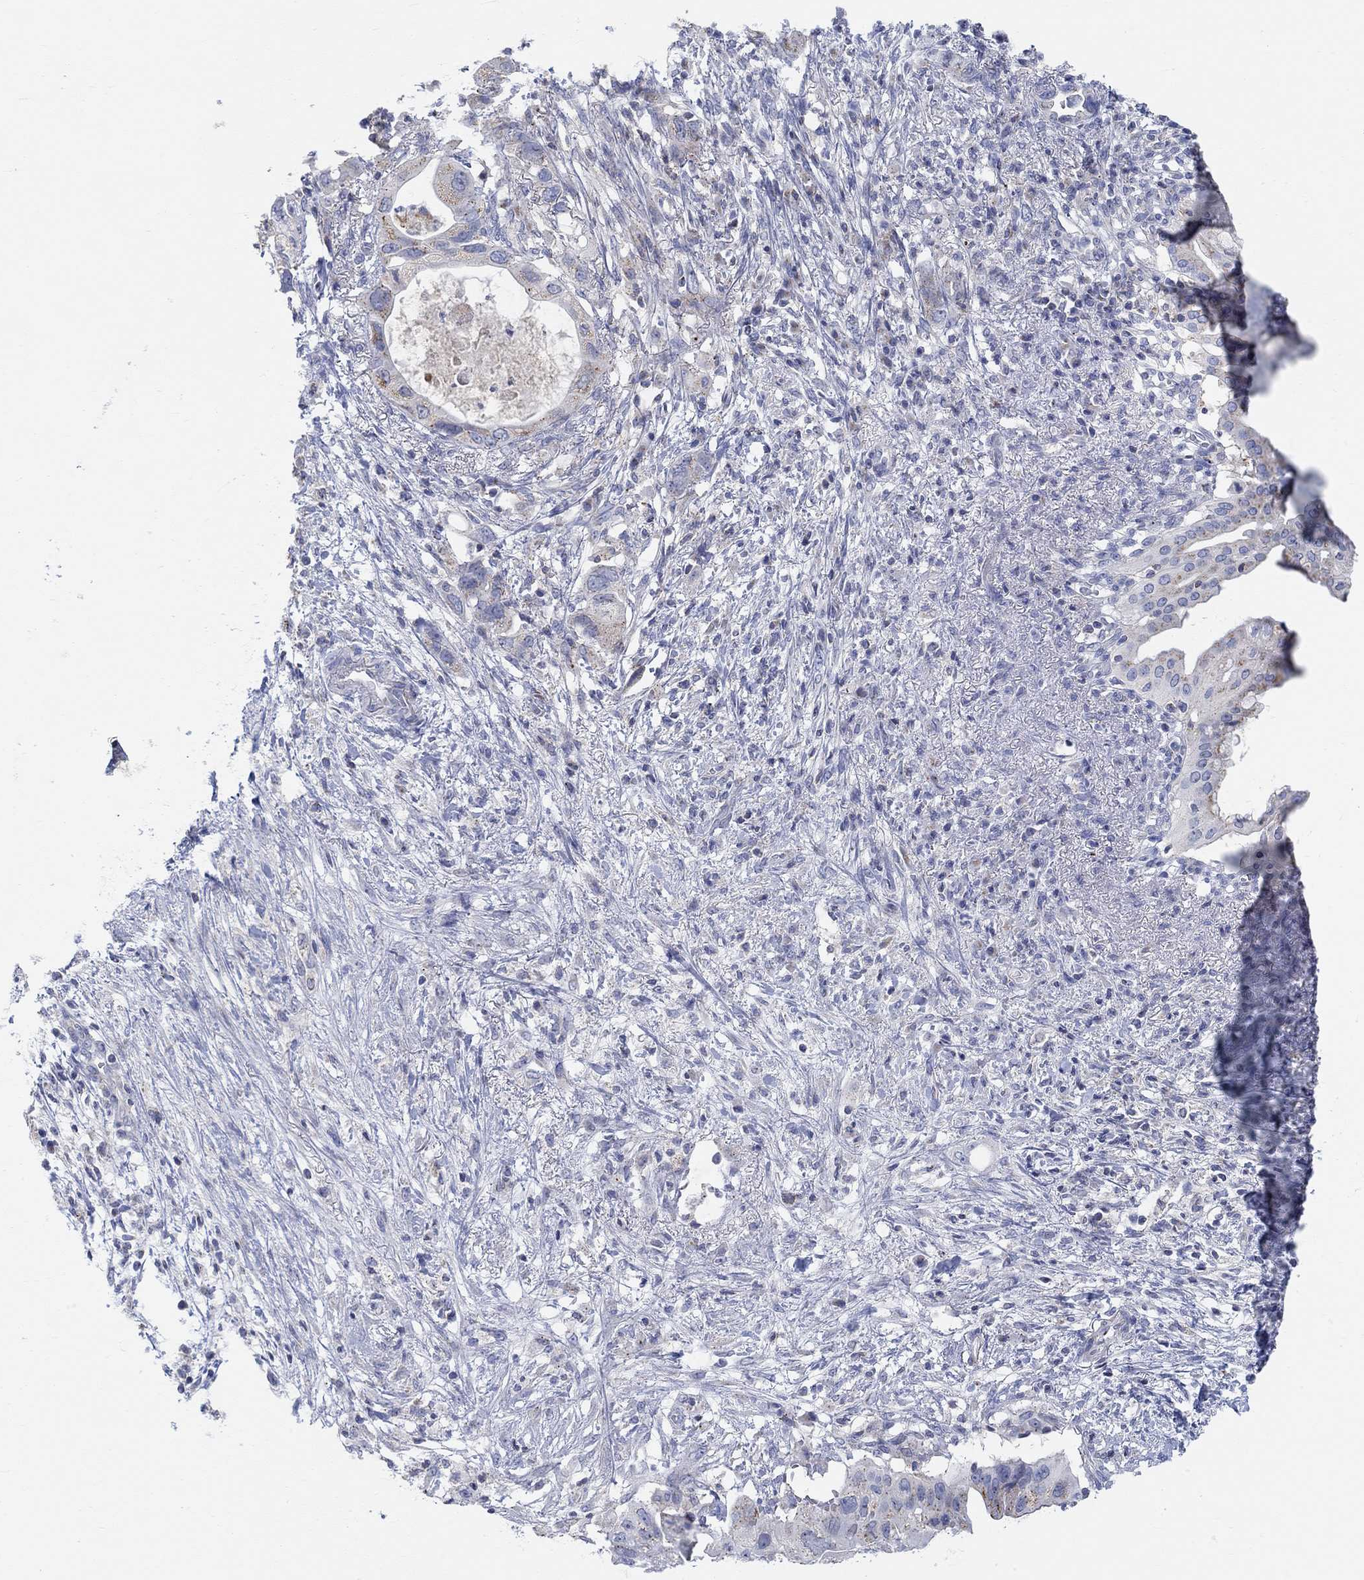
{"staining": {"intensity": "moderate", "quantity": "<25%", "location": "cytoplasmic/membranous"}, "tissue": "pancreatic cancer", "cell_type": "Tumor cells", "image_type": "cancer", "snomed": [{"axis": "morphology", "description": "Adenocarcinoma, NOS"}, {"axis": "topography", "description": "Pancreas"}], "caption": "About <25% of tumor cells in pancreatic cancer (adenocarcinoma) reveal moderate cytoplasmic/membranous protein positivity as visualized by brown immunohistochemical staining.", "gene": "NAV3", "patient": {"sex": "female", "age": 72}}